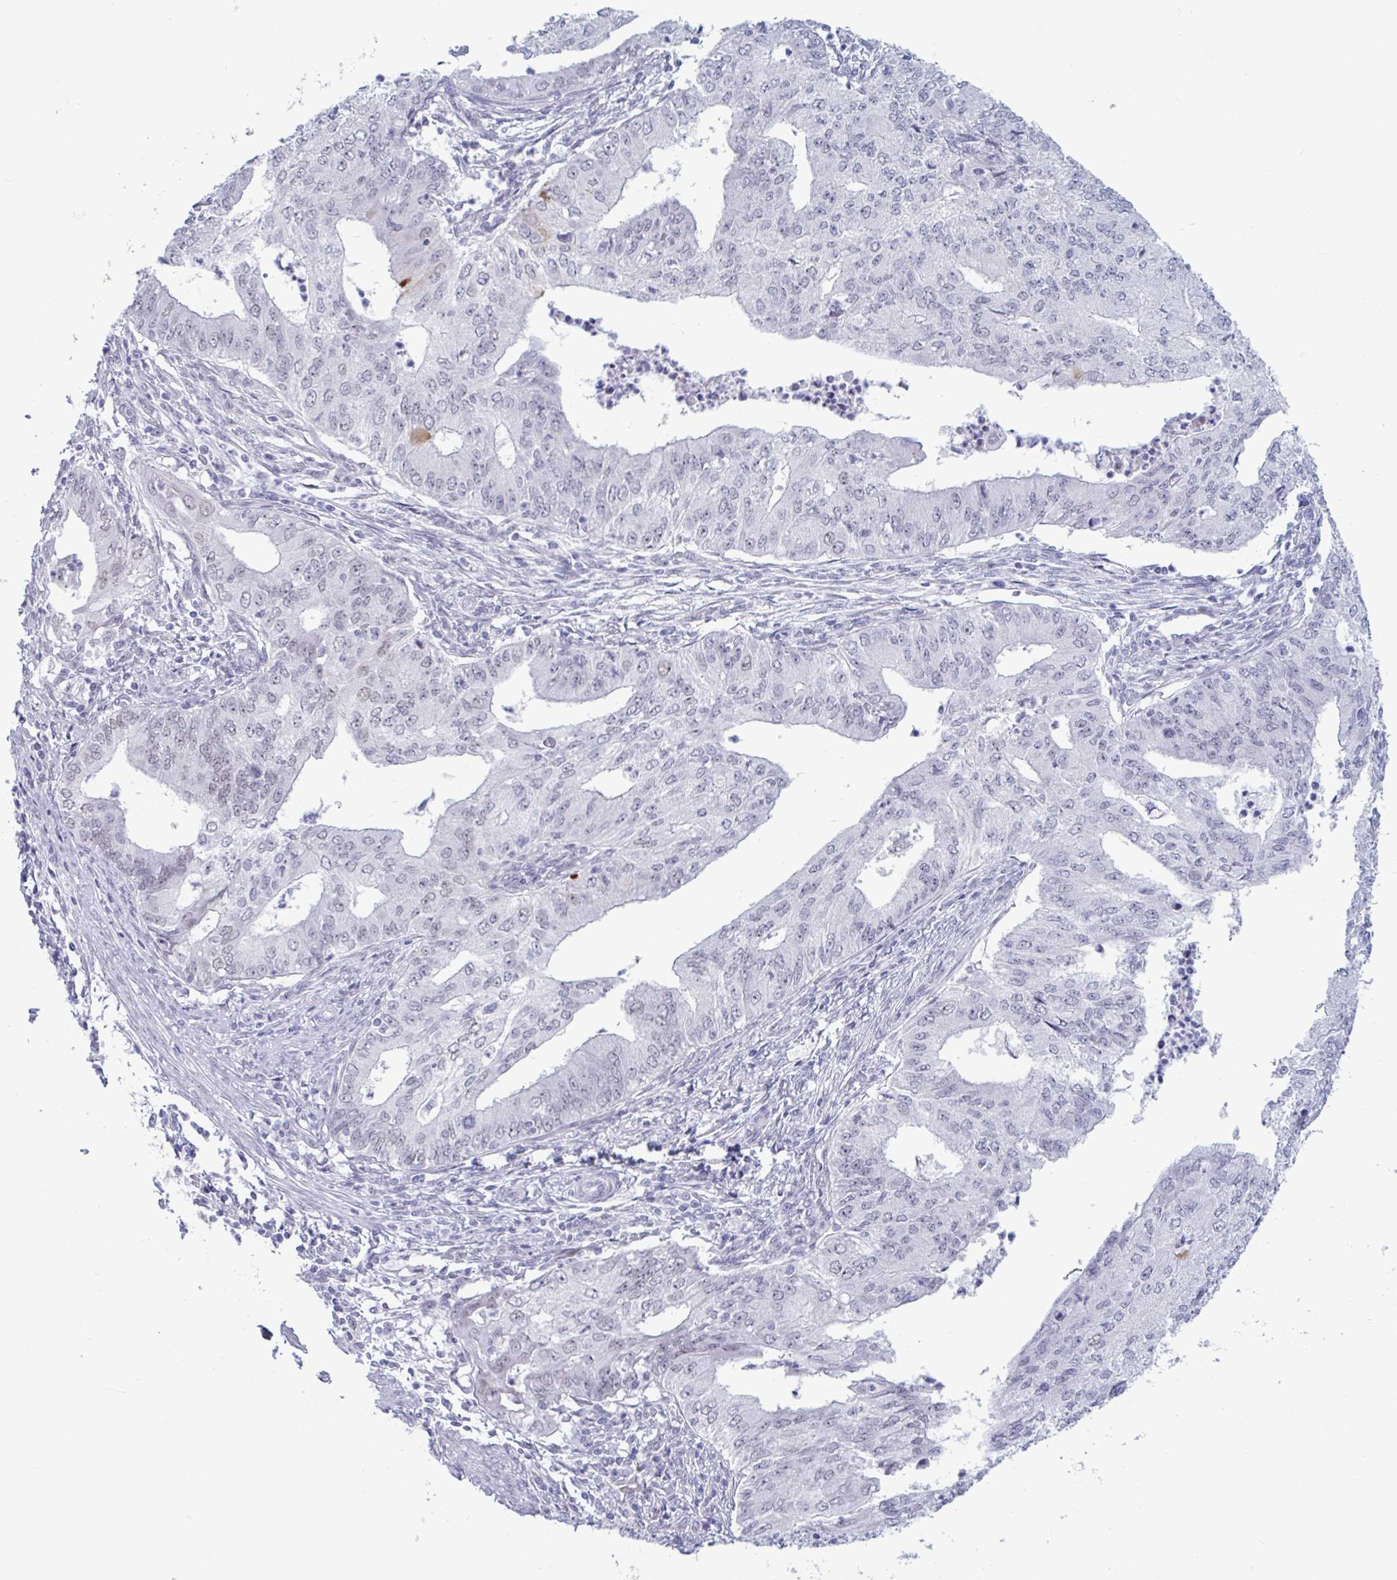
{"staining": {"intensity": "weak", "quantity": "<25%", "location": "nuclear"}, "tissue": "endometrial cancer", "cell_type": "Tumor cells", "image_type": "cancer", "snomed": [{"axis": "morphology", "description": "Adenocarcinoma, NOS"}, {"axis": "topography", "description": "Endometrium"}], "caption": "Human endometrial adenocarcinoma stained for a protein using immunohistochemistry (IHC) displays no positivity in tumor cells.", "gene": "MSMB", "patient": {"sex": "female", "age": 50}}